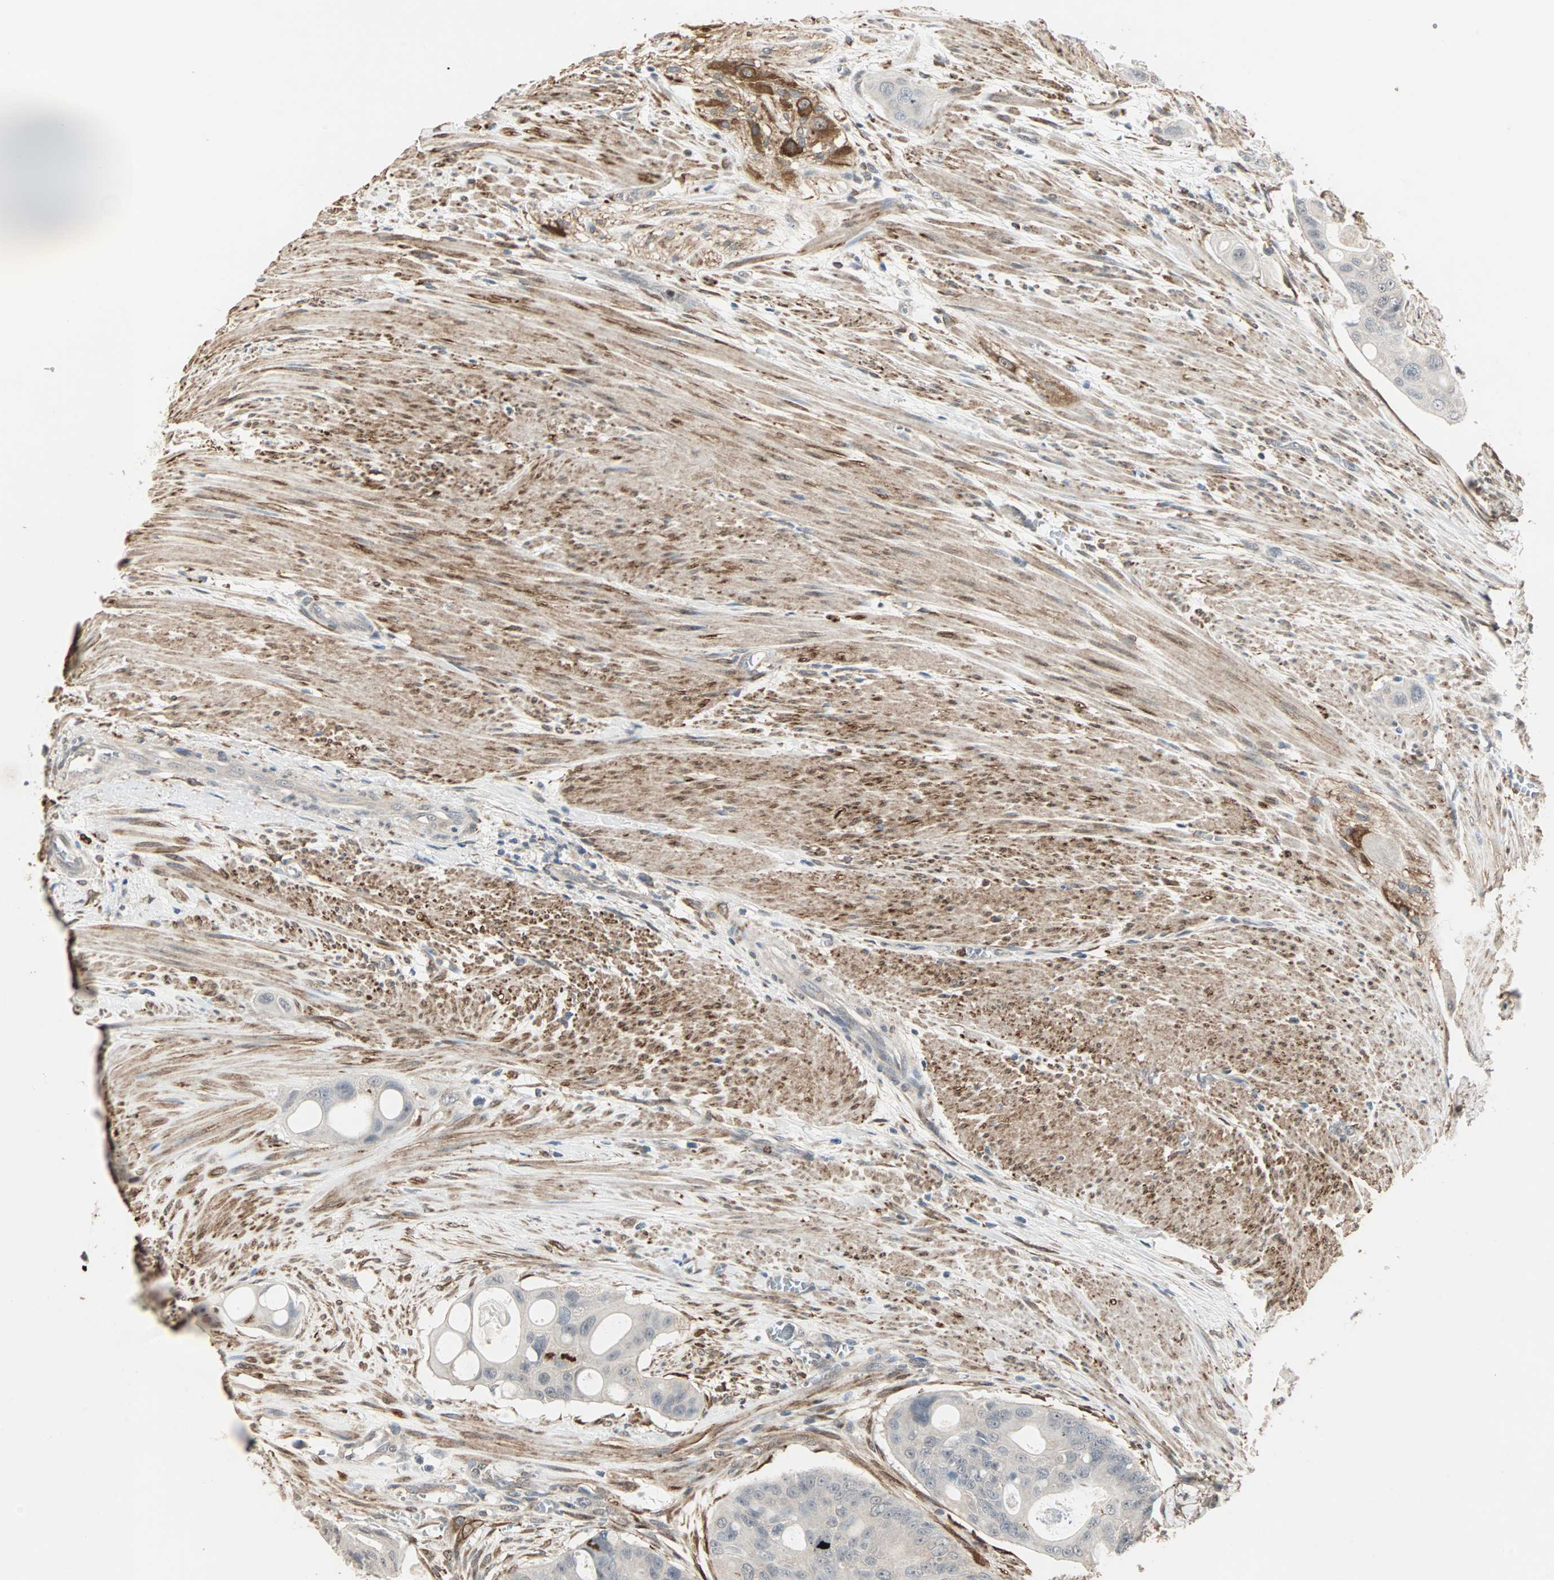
{"staining": {"intensity": "negative", "quantity": "none", "location": "none"}, "tissue": "colorectal cancer", "cell_type": "Tumor cells", "image_type": "cancer", "snomed": [{"axis": "morphology", "description": "Adenocarcinoma, NOS"}, {"axis": "topography", "description": "Colon"}], "caption": "Tumor cells are negative for brown protein staining in adenocarcinoma (colorectal). (DAB (3,3'-diaminobenzidine) immunohistochemistry visualized using brightfield microscopy, high magnification).", "gene": "TRPV4", "patient": {"sex": "female", "age": 57}}